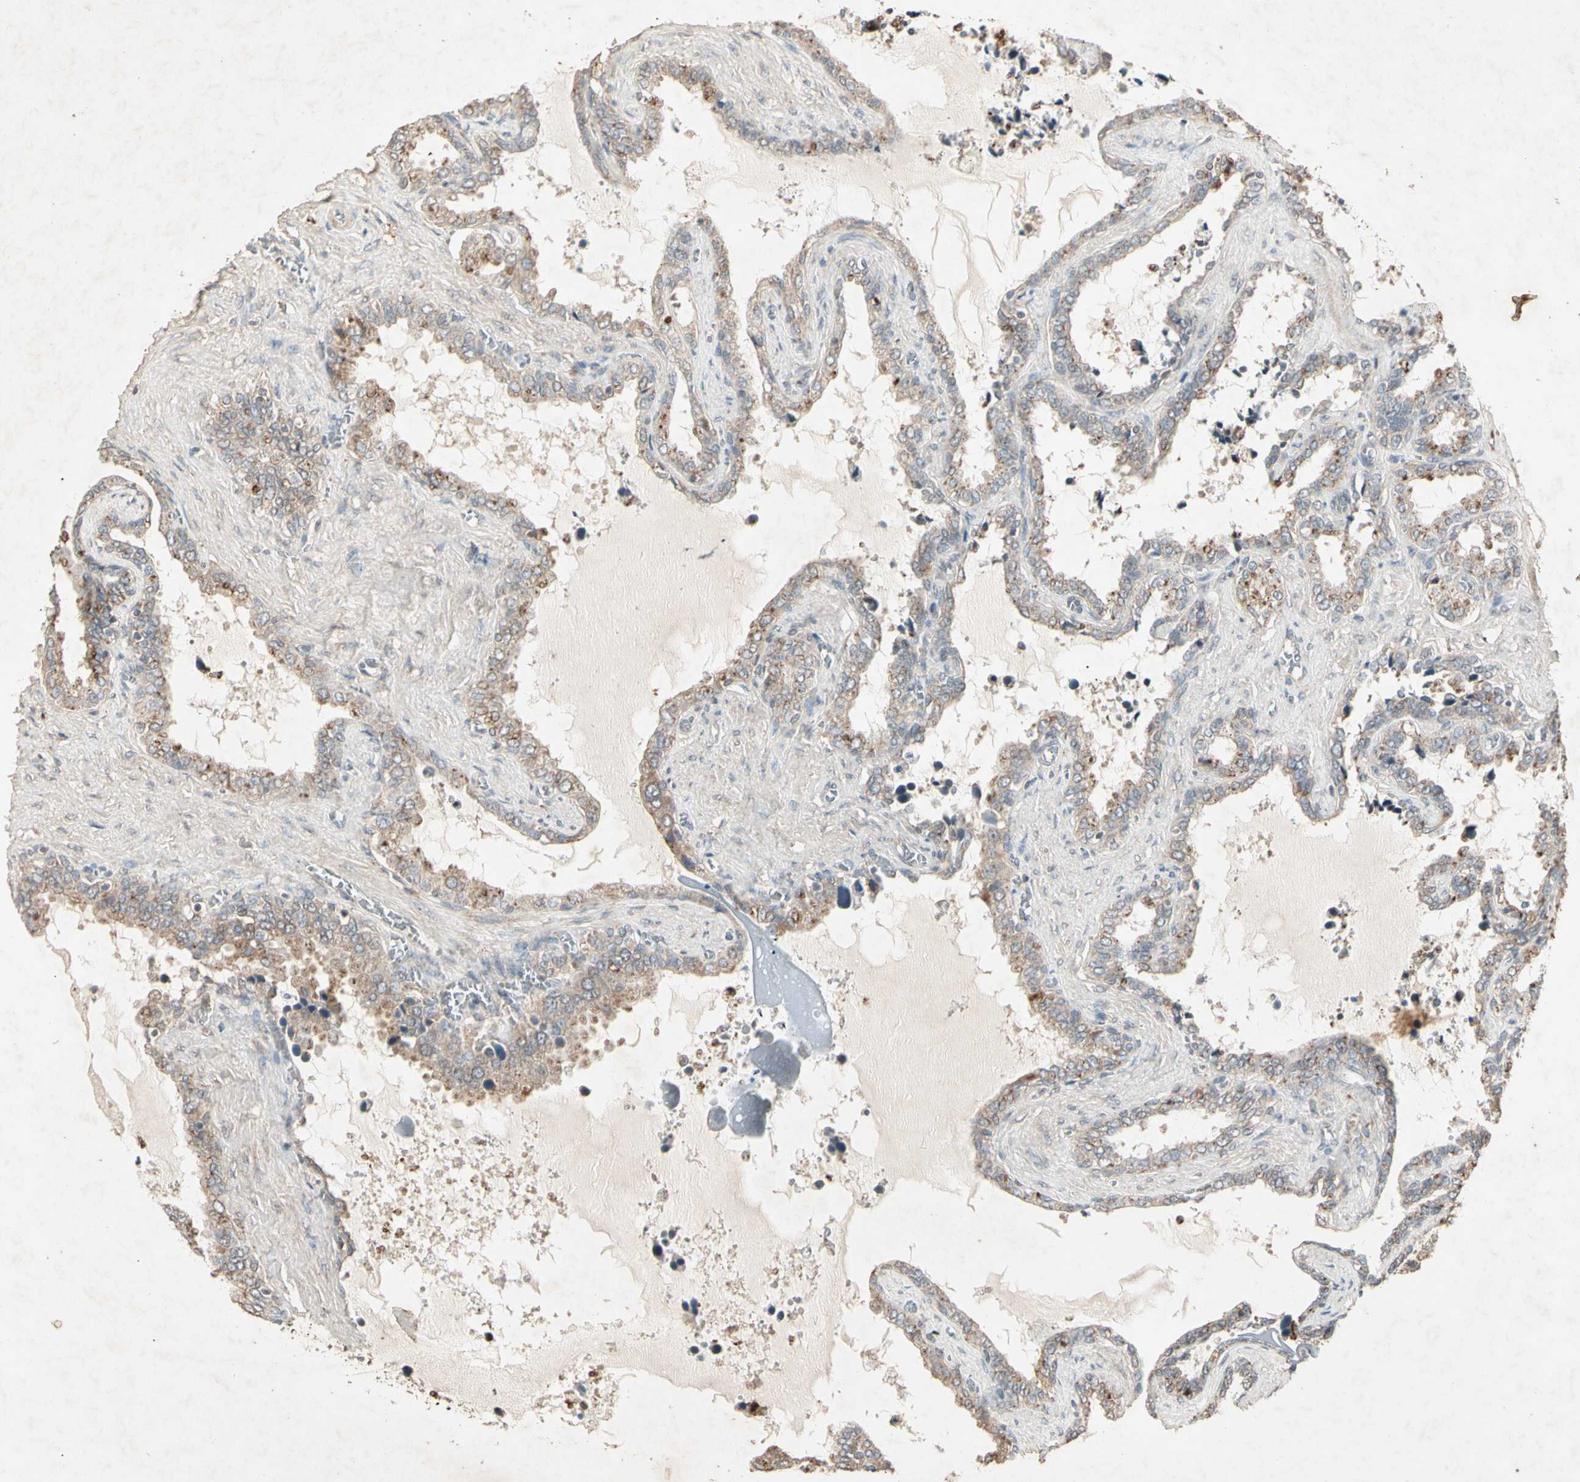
{"staining": {"intensity": "weak", "quantity": "25%-75%", "location": "cytoplasmic/membranous"}, "tissue": "seminal vesicle", "cell_type": "Glandular cells", "image_type": "normal", "snomed": [{"axis": "morphology", "description": "Normal tissue, NOS"}, {"axis": "topography", "description": "Seminal veicle"}], "caption": "An IHC image of benign tissue is shown. Protein staining in brown shows weak cytoplasmic/membranous positivity in seminal vesicle within glandular cells.", "gene": "GPLD1", "patient": {"sex": "male", "age": 46}}